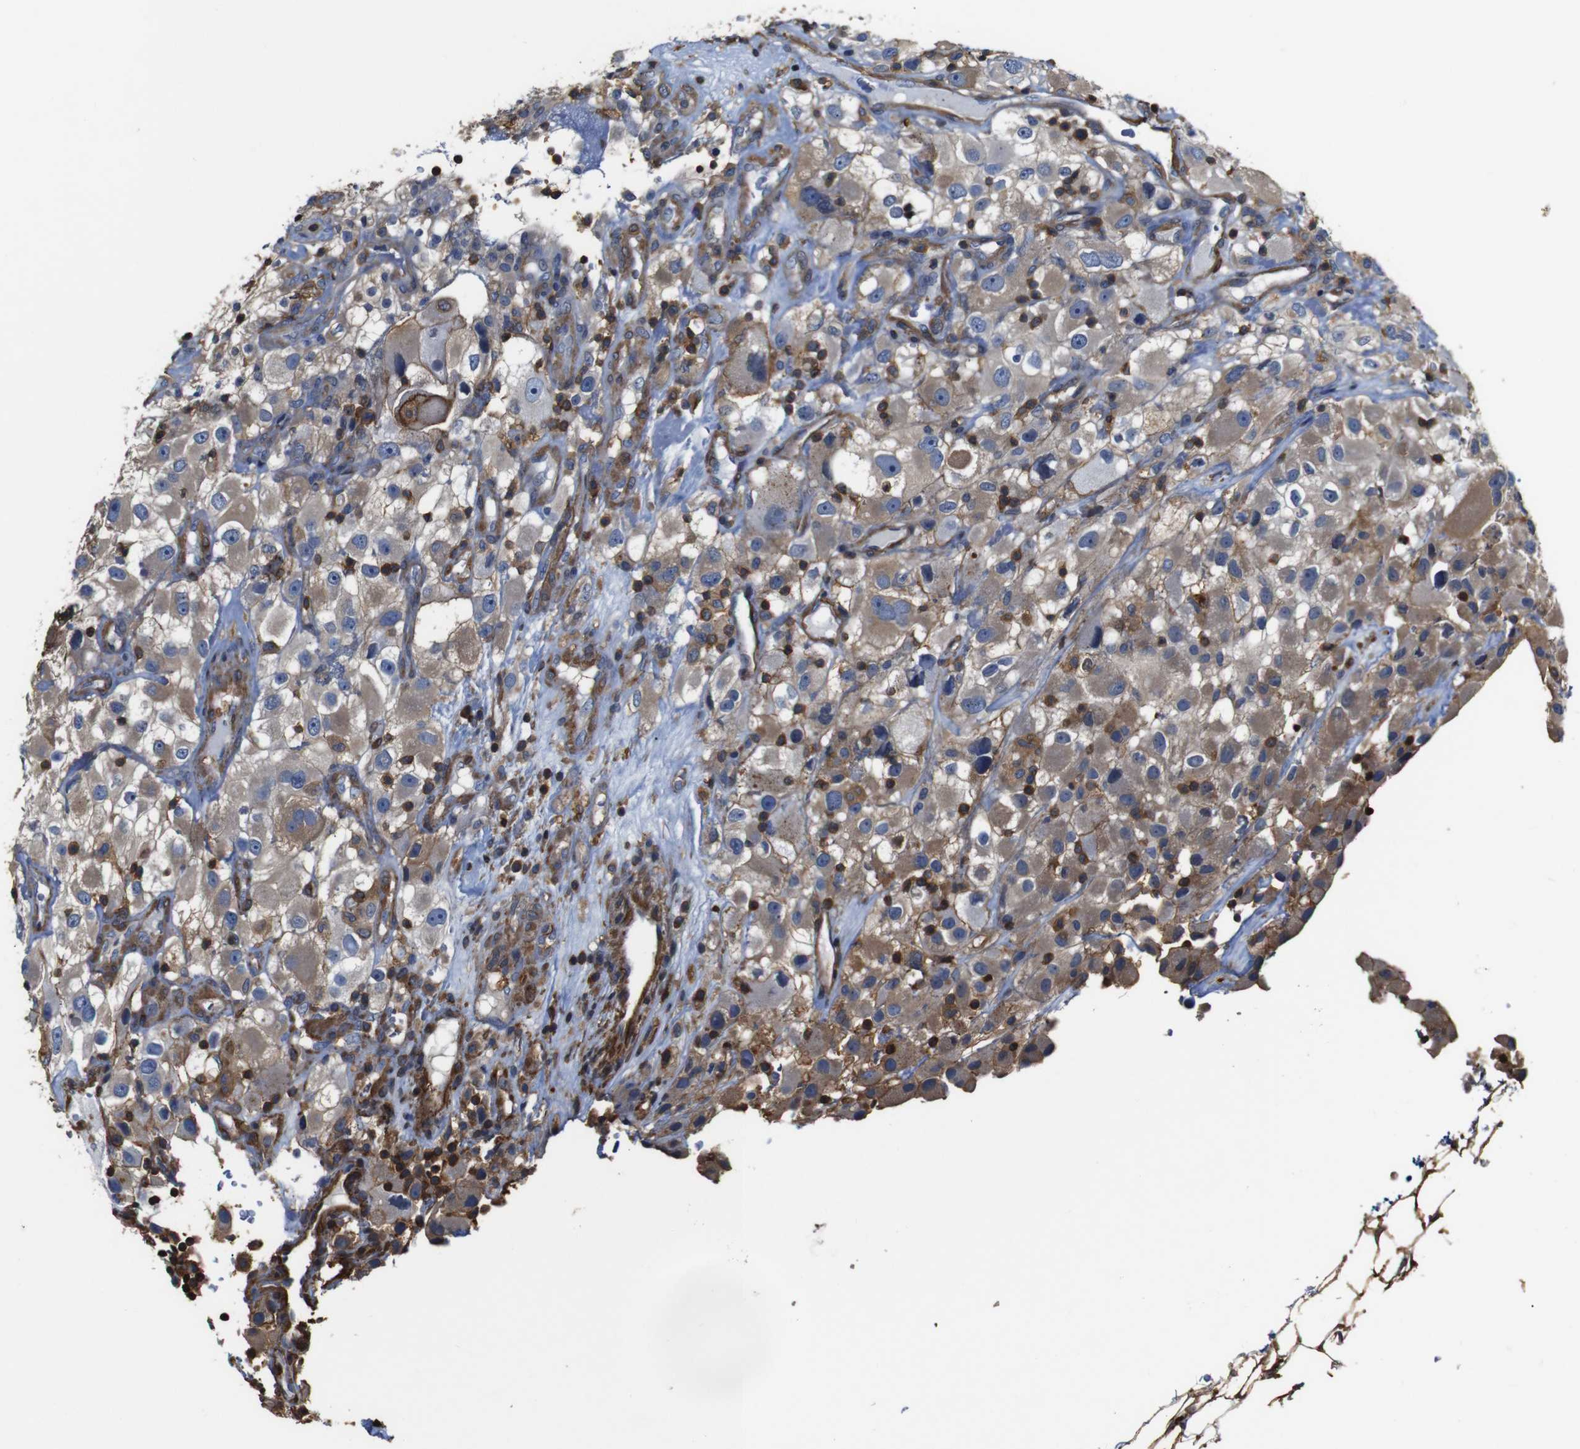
{"staining": {"intensity": "moderate", "quantity": ">75%", "location": "cytoplasmic/membranous"}, "tissue": "renal cancer", "cell_type": "Tumor cells", "image_type": "cancer", "snomed": [{"axis": "morphology", "description": "Adenocarcinoma, NOS"}, {"axis": "topography", "description": "Kidney"}], "caption": "The photomicrograph displays staining of renal adenocarcinoma, revealing moderate cytoplasmic/membranous protein staining (brown color) within tumor cells.", "gene": "PI4KA", "patient": {"sex": "female", "age": 52}}